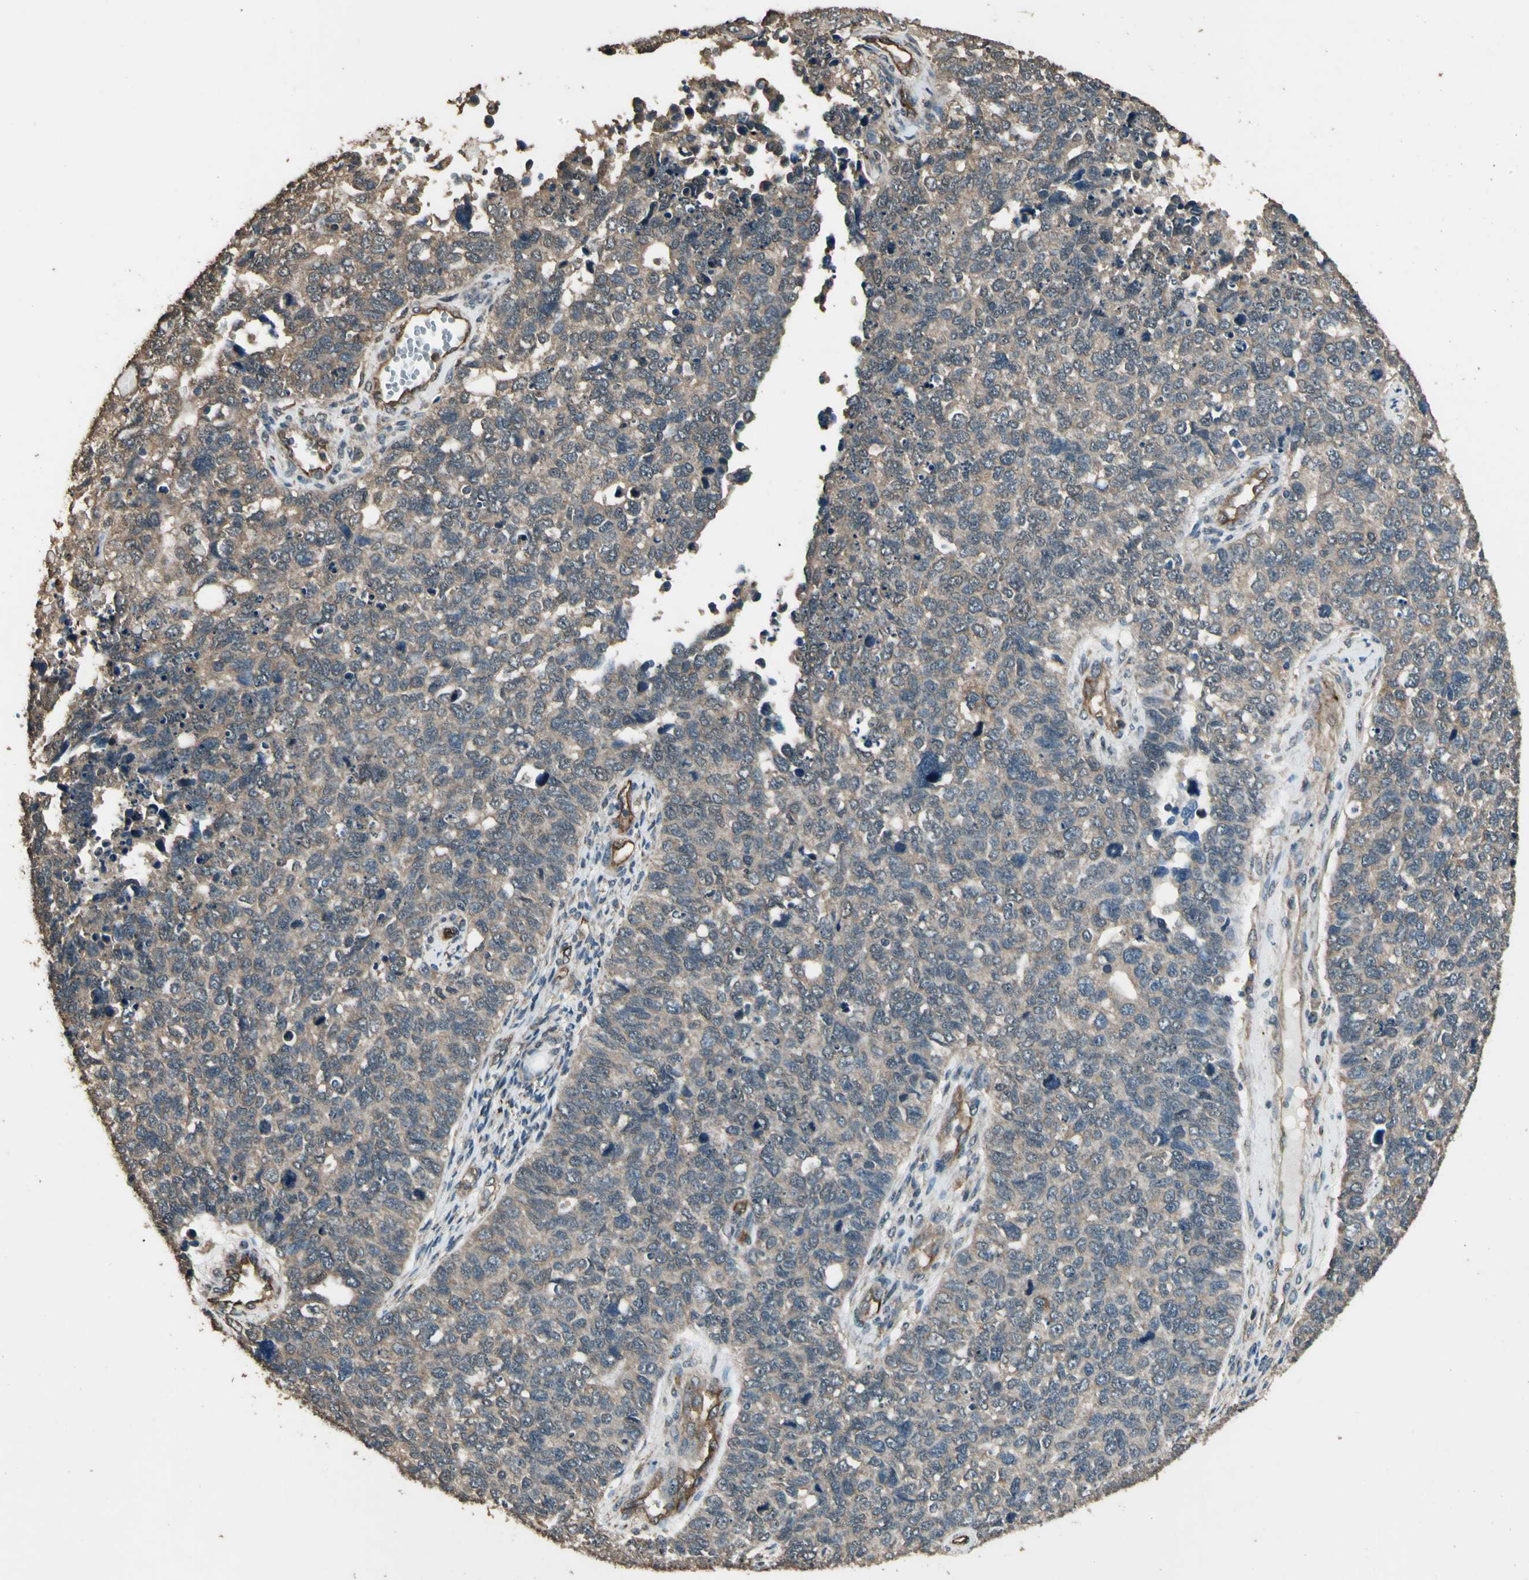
{"staining": {"intensity": "weak", "quantity": ">75%", "location": "cytoplasmic/membranous"}, "tissue": "cervical cancer", "cell_type": "Tumor cells", "image_type": "cancer", "snomed": [{"axis": "morphology", "description": "Squamous cell carcinoma, NOS"}, {"axis": "topography", "description": "Cervix"}], "caption": "This is an image of IHC staining of squamous cell carcinoma (cervical), which shows weak staining in the cytoplasmic/membranous of tumor cells.", "gene": "TSPO", "patient": {"sex": "female", "age": 63}}